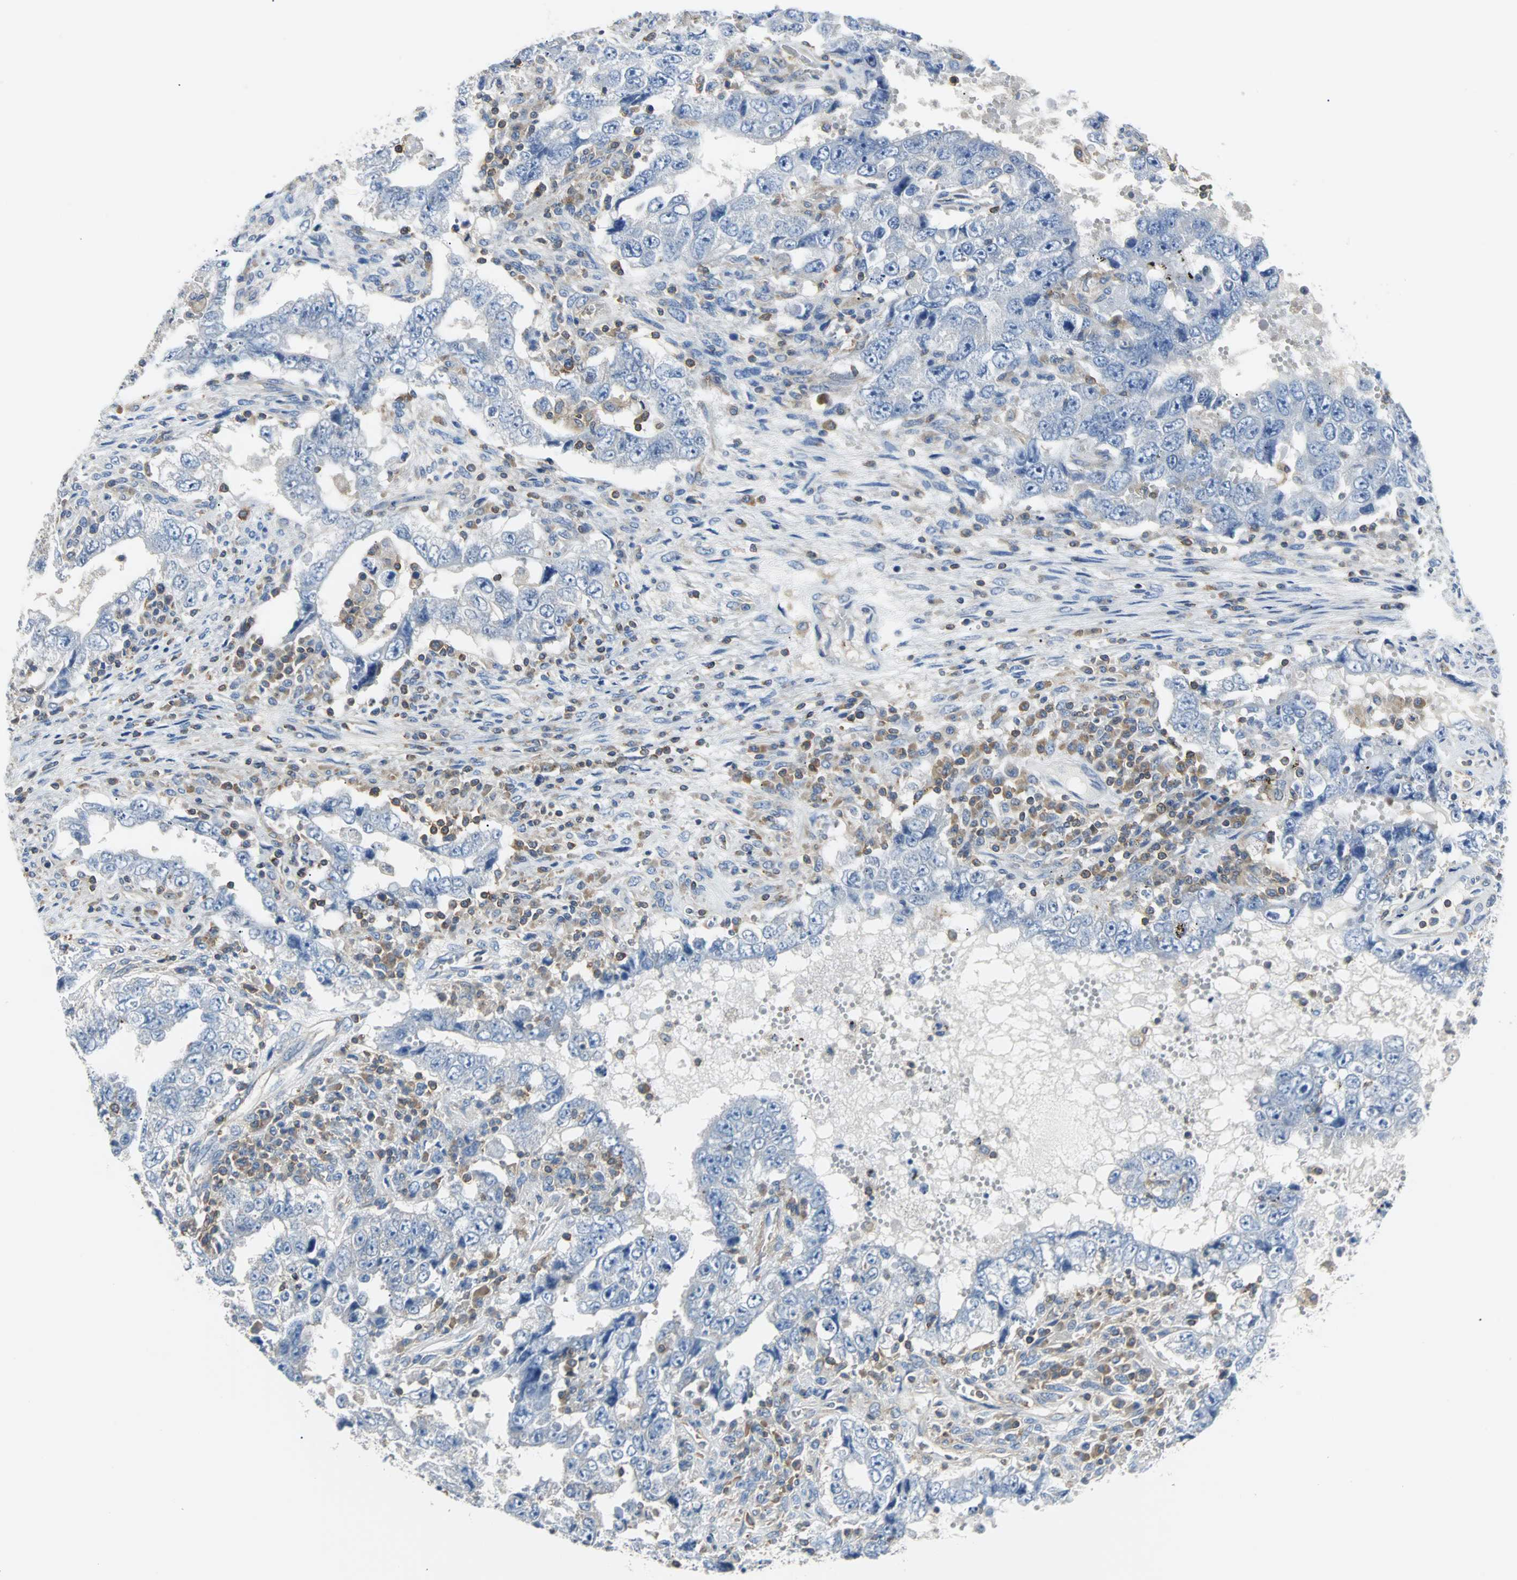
{"staining": {"intensity": "negative", "quantity": "none", "location": "none"}, "tissue": "testis cancer", "cell_type": "Tumor cells", "image_type": "cancer", "snomed": [{"axis": "morphology", "description": "Carcinoma, Embryonal, NOS"}, {"axis": "topography", "description": "Testis"}], "caption": "Immunohistochemical staining of human embryonal carcinoma (testis) shows no significant positivity in tumor cells.", "gene": "TSC22D4", "patient": {"sex": "male", "age": 26}}